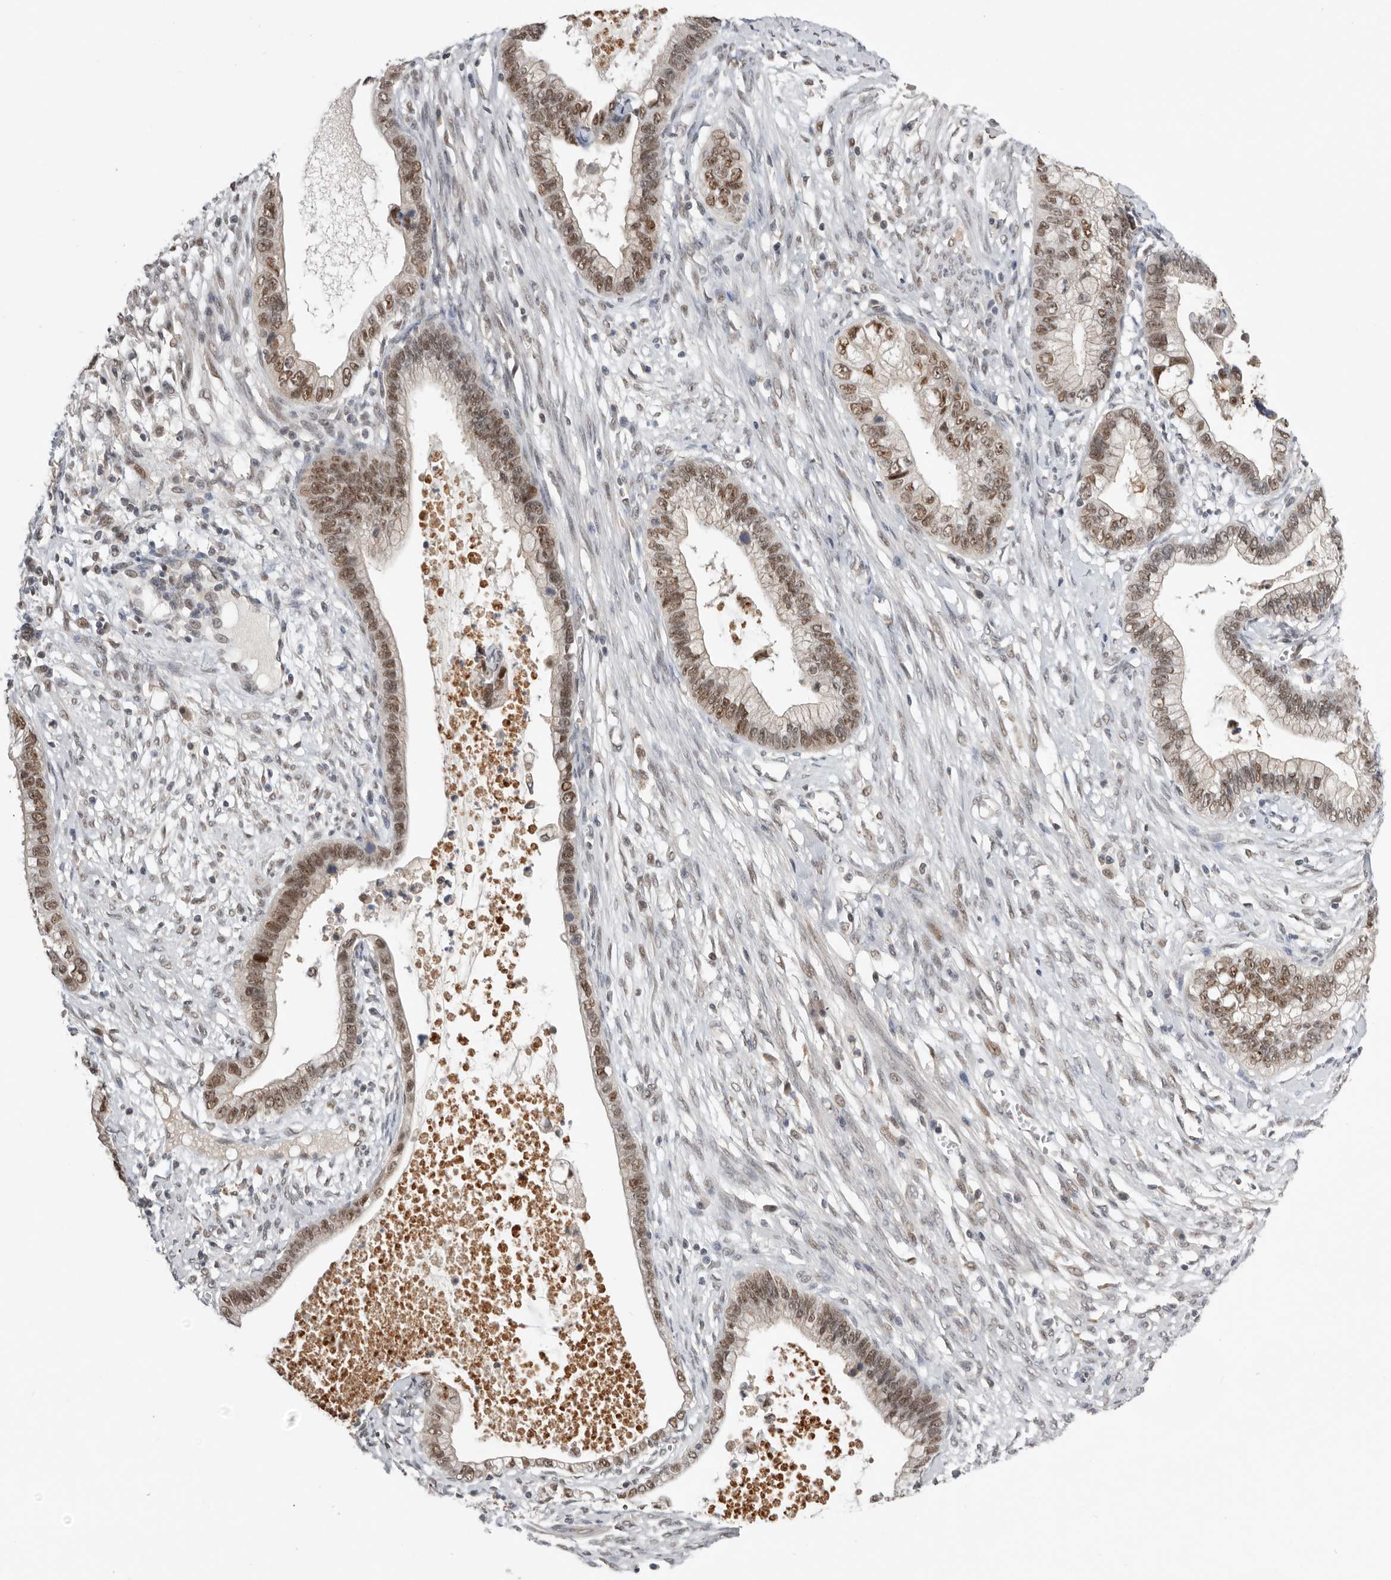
{"staining": {"intensity": "moderate", "quantity": ">75%", "location": "nuclear"}, "tissue": "cervical cancer", "cell_type": "Tumor cells", "image_type": "cancer", "snomed": [{"axis": "morphology", "description": "Adenocarcinoma, NOS"}, {"axis": "topography", "description": "Cervix"}], "caption": "Moderate nuclear protein staining is appreciated in approximately >75% of tumor cells in cervical cancer (adenocarcinoma).", "gene": "BRCA2", "patient": {"sex": "female", "age": 44}}